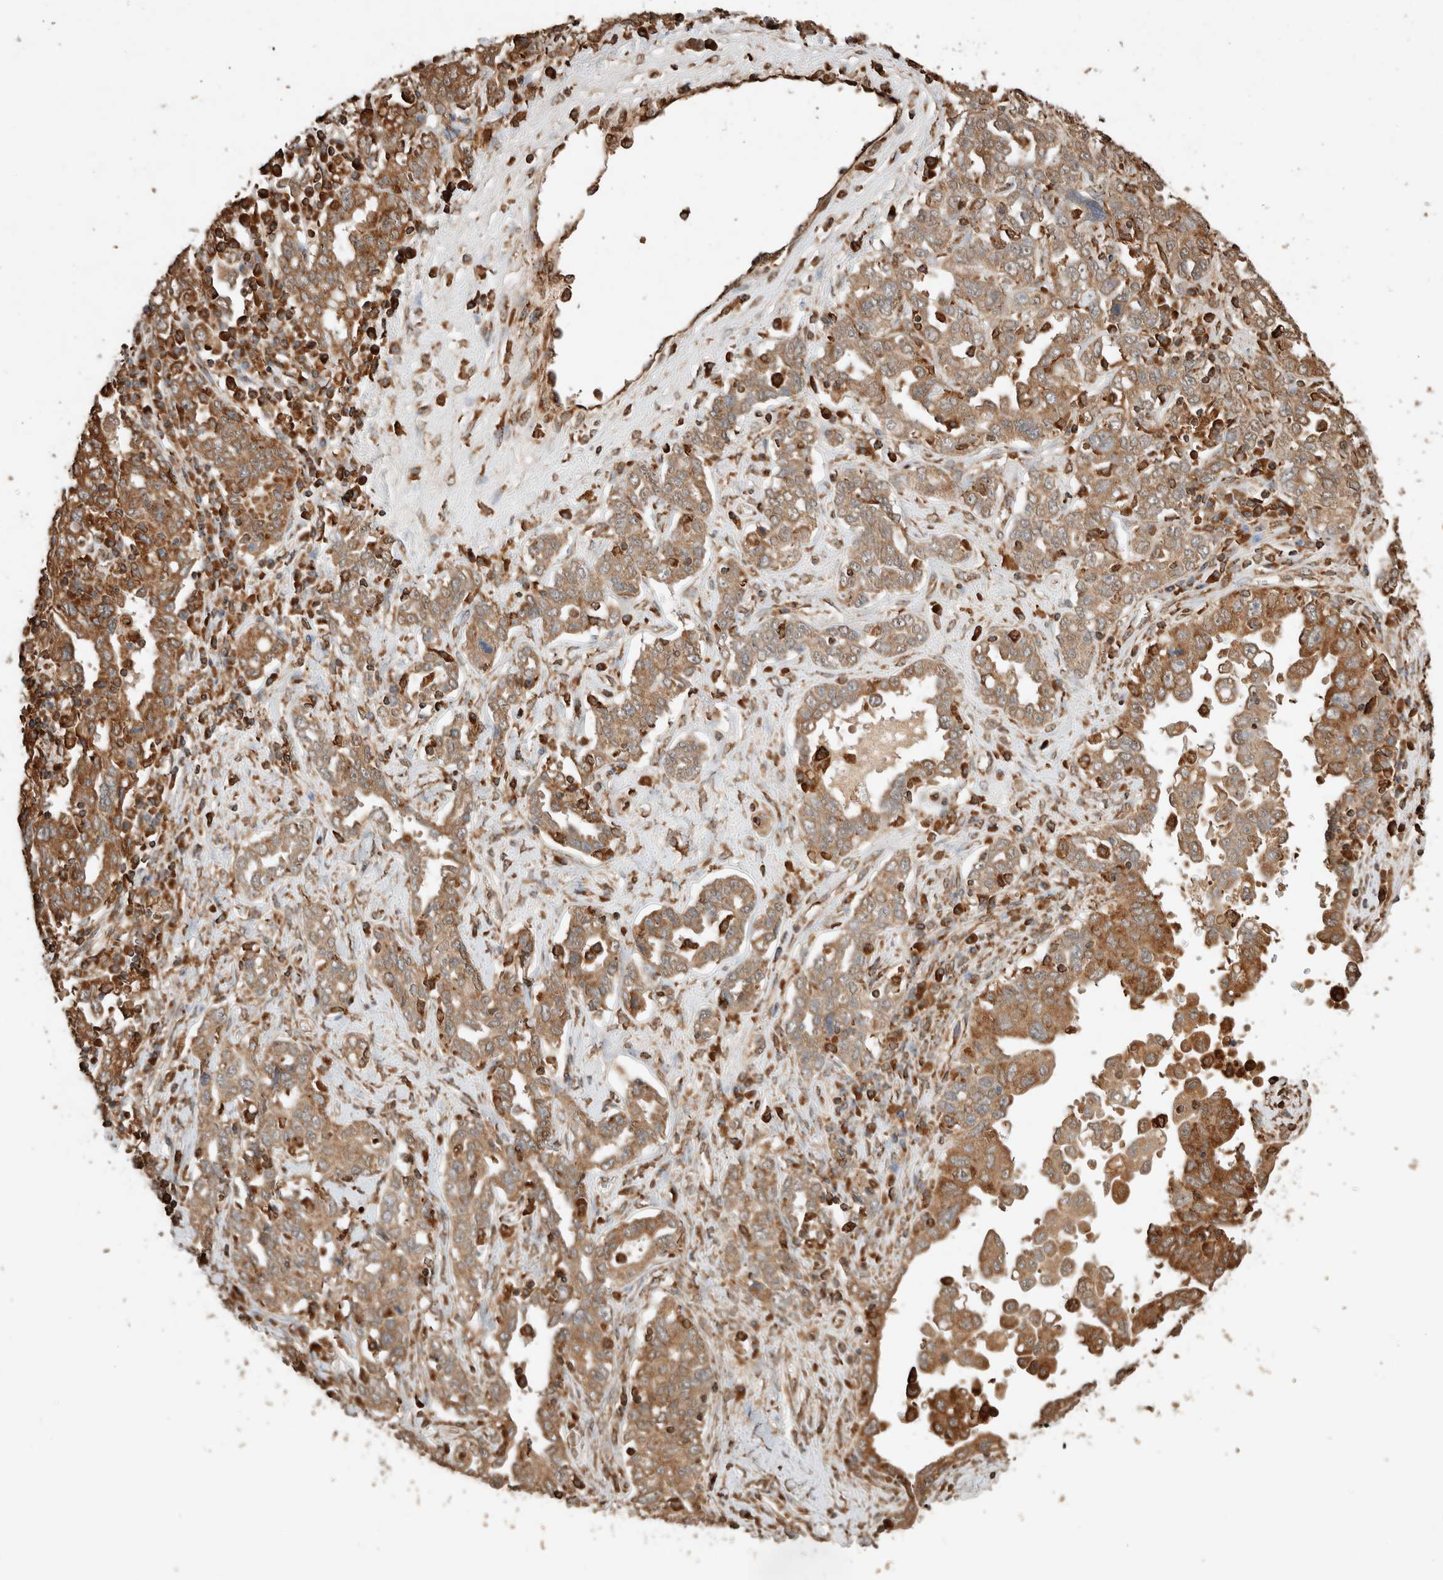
{"staining": {"intensity": "moderate", "quantity": ">75%", "location": "cytoplasmic/membranous"}, "tissue": "ovarian cancer", "cell_type": "Tumor cells", "image_type": "cancer", "snomed": [{"axis": "morphology", "description": "Carcinoma, endometroid"}, {"axis": "topography", "description": "Ovary"}], "caption": "There is medium levels of moderate cytoplasmic/membranous staining in tumor cells of ovarian cancer, as demonstrated by immunohistochemical staining (brown color).", "gene": "ERAP1", "patient": {"sex": "female", "age": 62}}